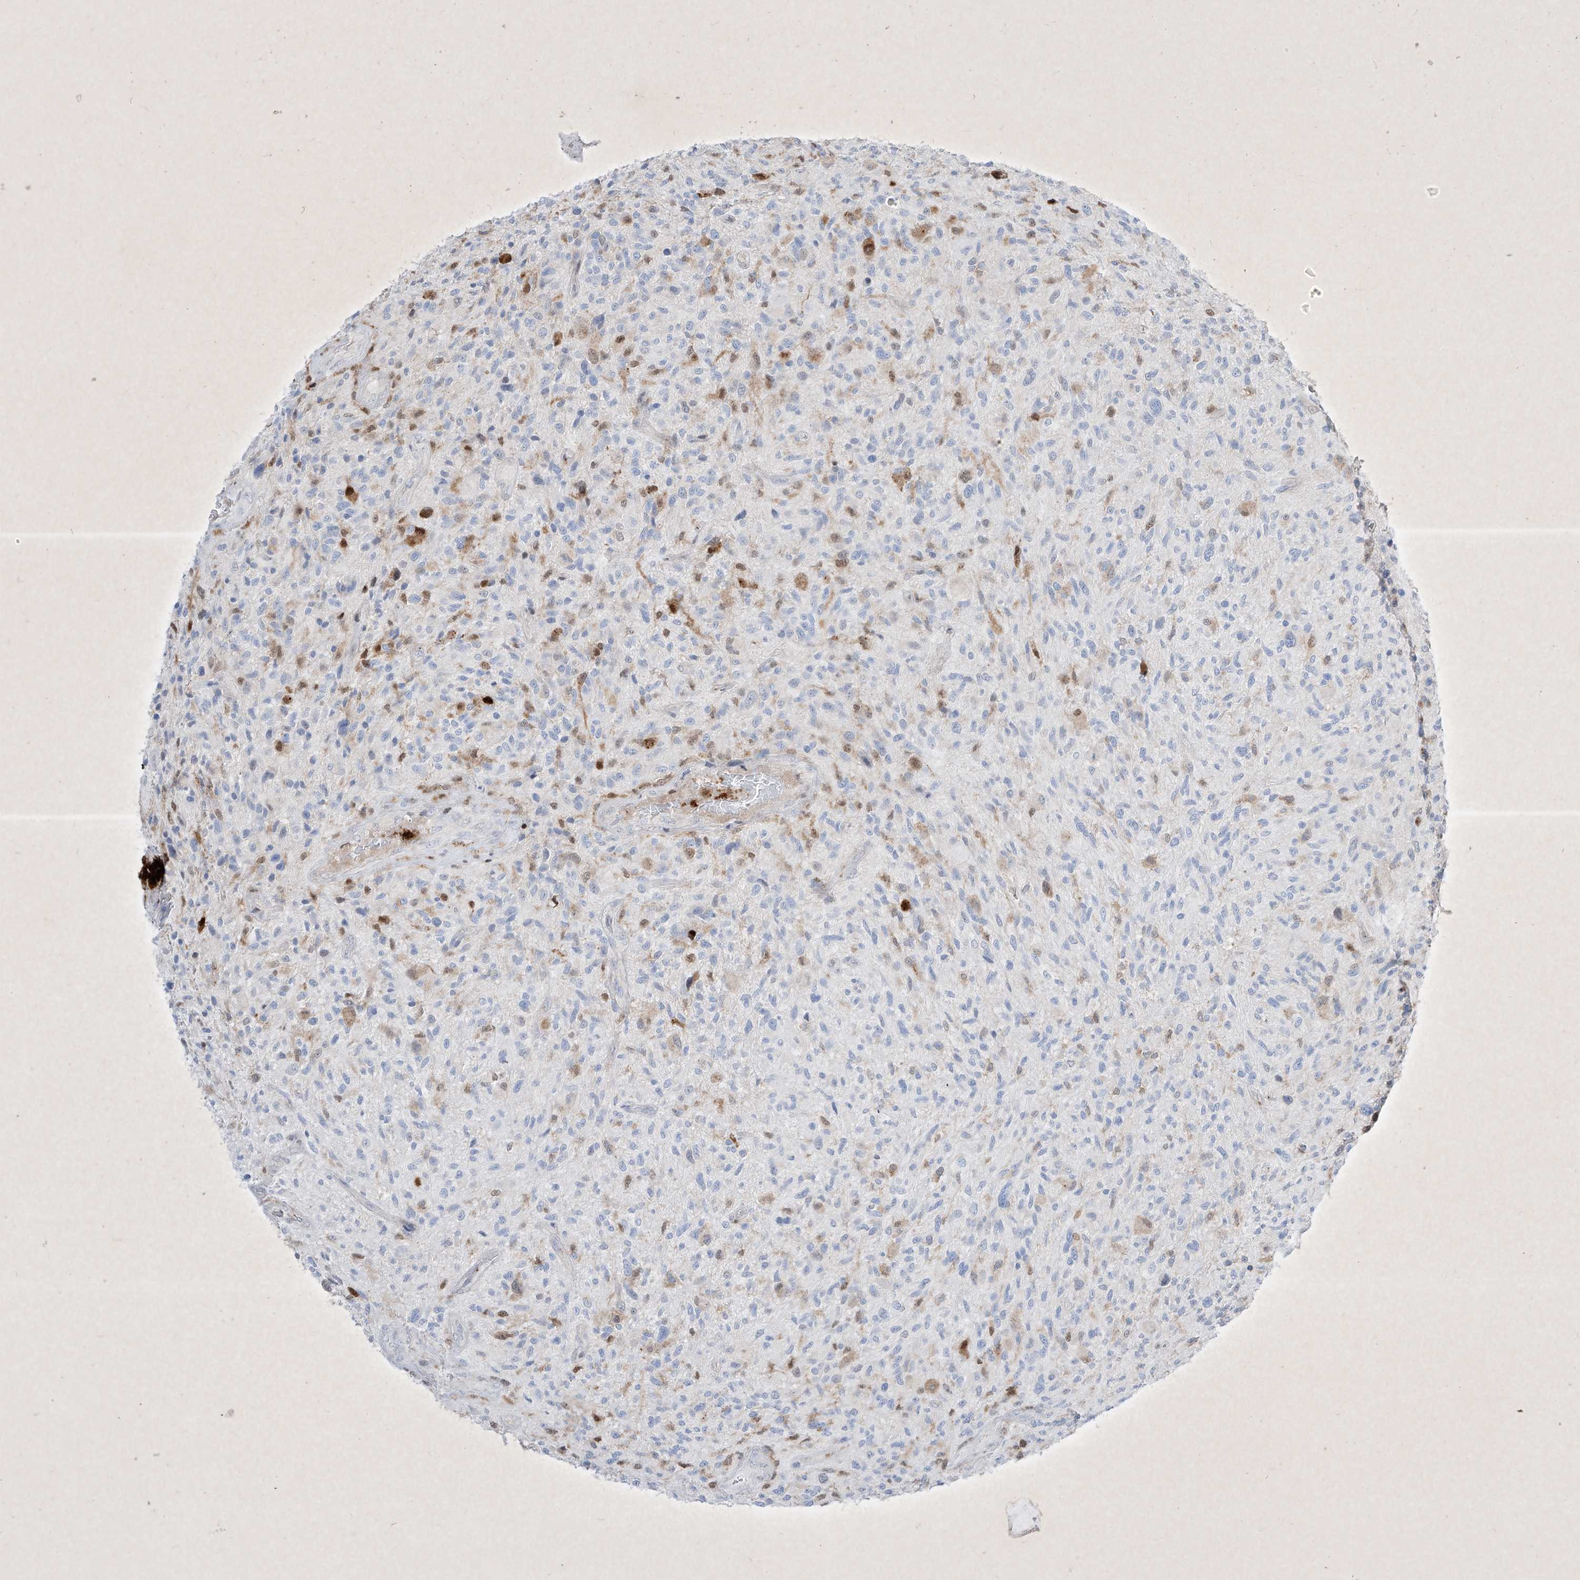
{"staining": {"intensity": "moderate", "quantity": "<25%", "location": "cytoplasmic/membranous,nuclear"}, "tissue": "glioma", "cell_type": "Tumor cells", "image_type": "cancer", "snomed": [{"axis": "morphology", "description": "Glioma, malignant, High grade"}, {"axis": "topography", "description": "Brain"}], "caption": "Brown immunohistochemical staining in glioma reveals moderate cytoplasmic/membranous and nuclear expression in about <25% of tumor cells. (DAB (3,3'-diaminobenzidine) = brown stain, brightfield microscopy at high magnification).", "gene": "PSMB10", "patient": {"sex": "male", "age": 47}}